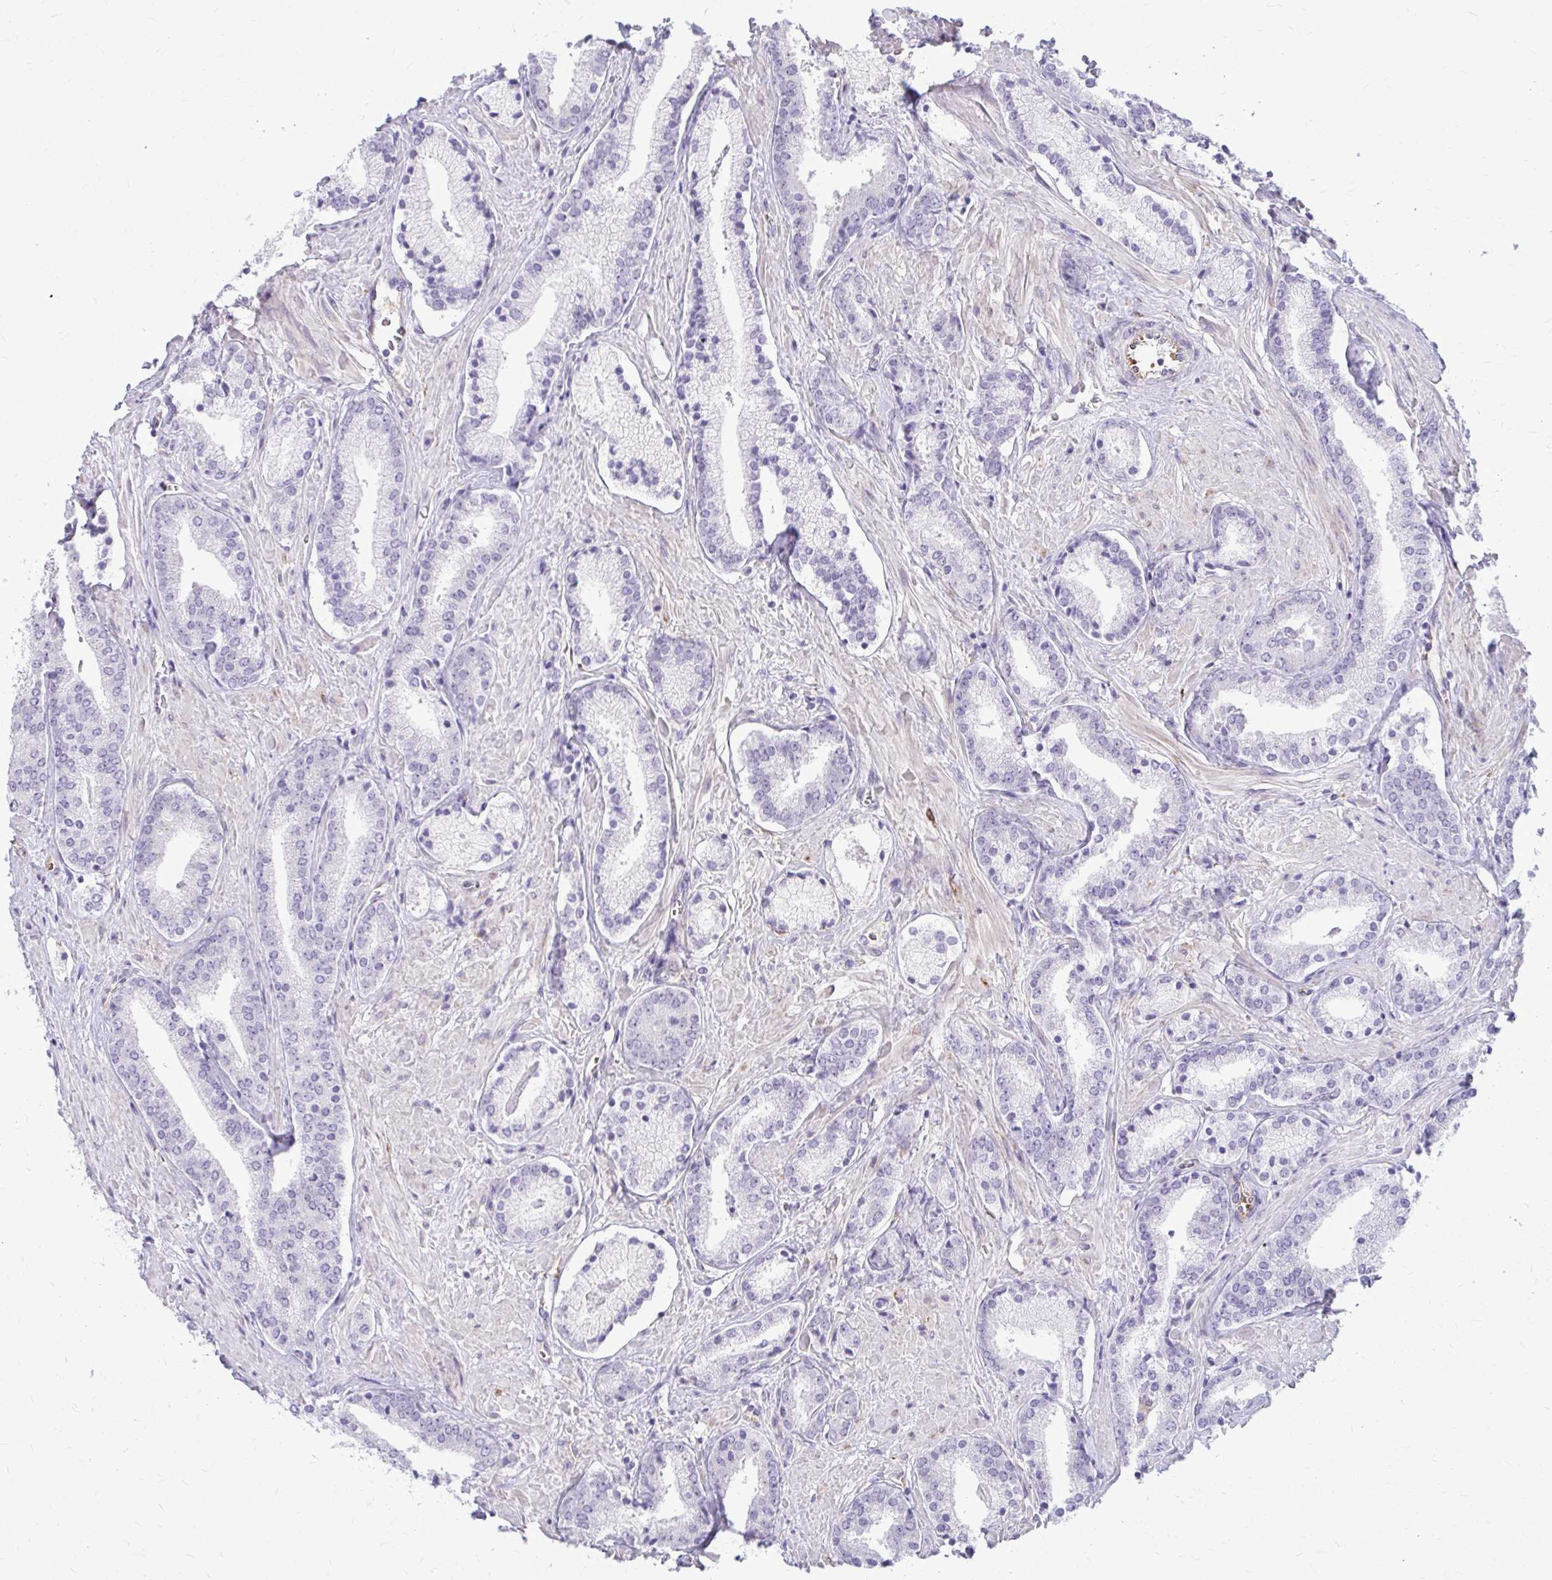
{"staining": {"intensity": "negative", "quantity": "none", "location": "none"}, "tissue": "prostate cancer", "cell_type": "Tumor cells", "image_type": "cancer", "snomed": [{"axis": "morphology", "description": "Adenocarcinoma, High grade"}, {"axis": "topography", "description": "Prostate"}], "caption": "Immunohistochemical staining of human prostate adenocarcinoma (high-grade) shows no significant positivity in tumor cells.", "gene": "DEPP1", "patient": {"sex": "male", "age": 56}}